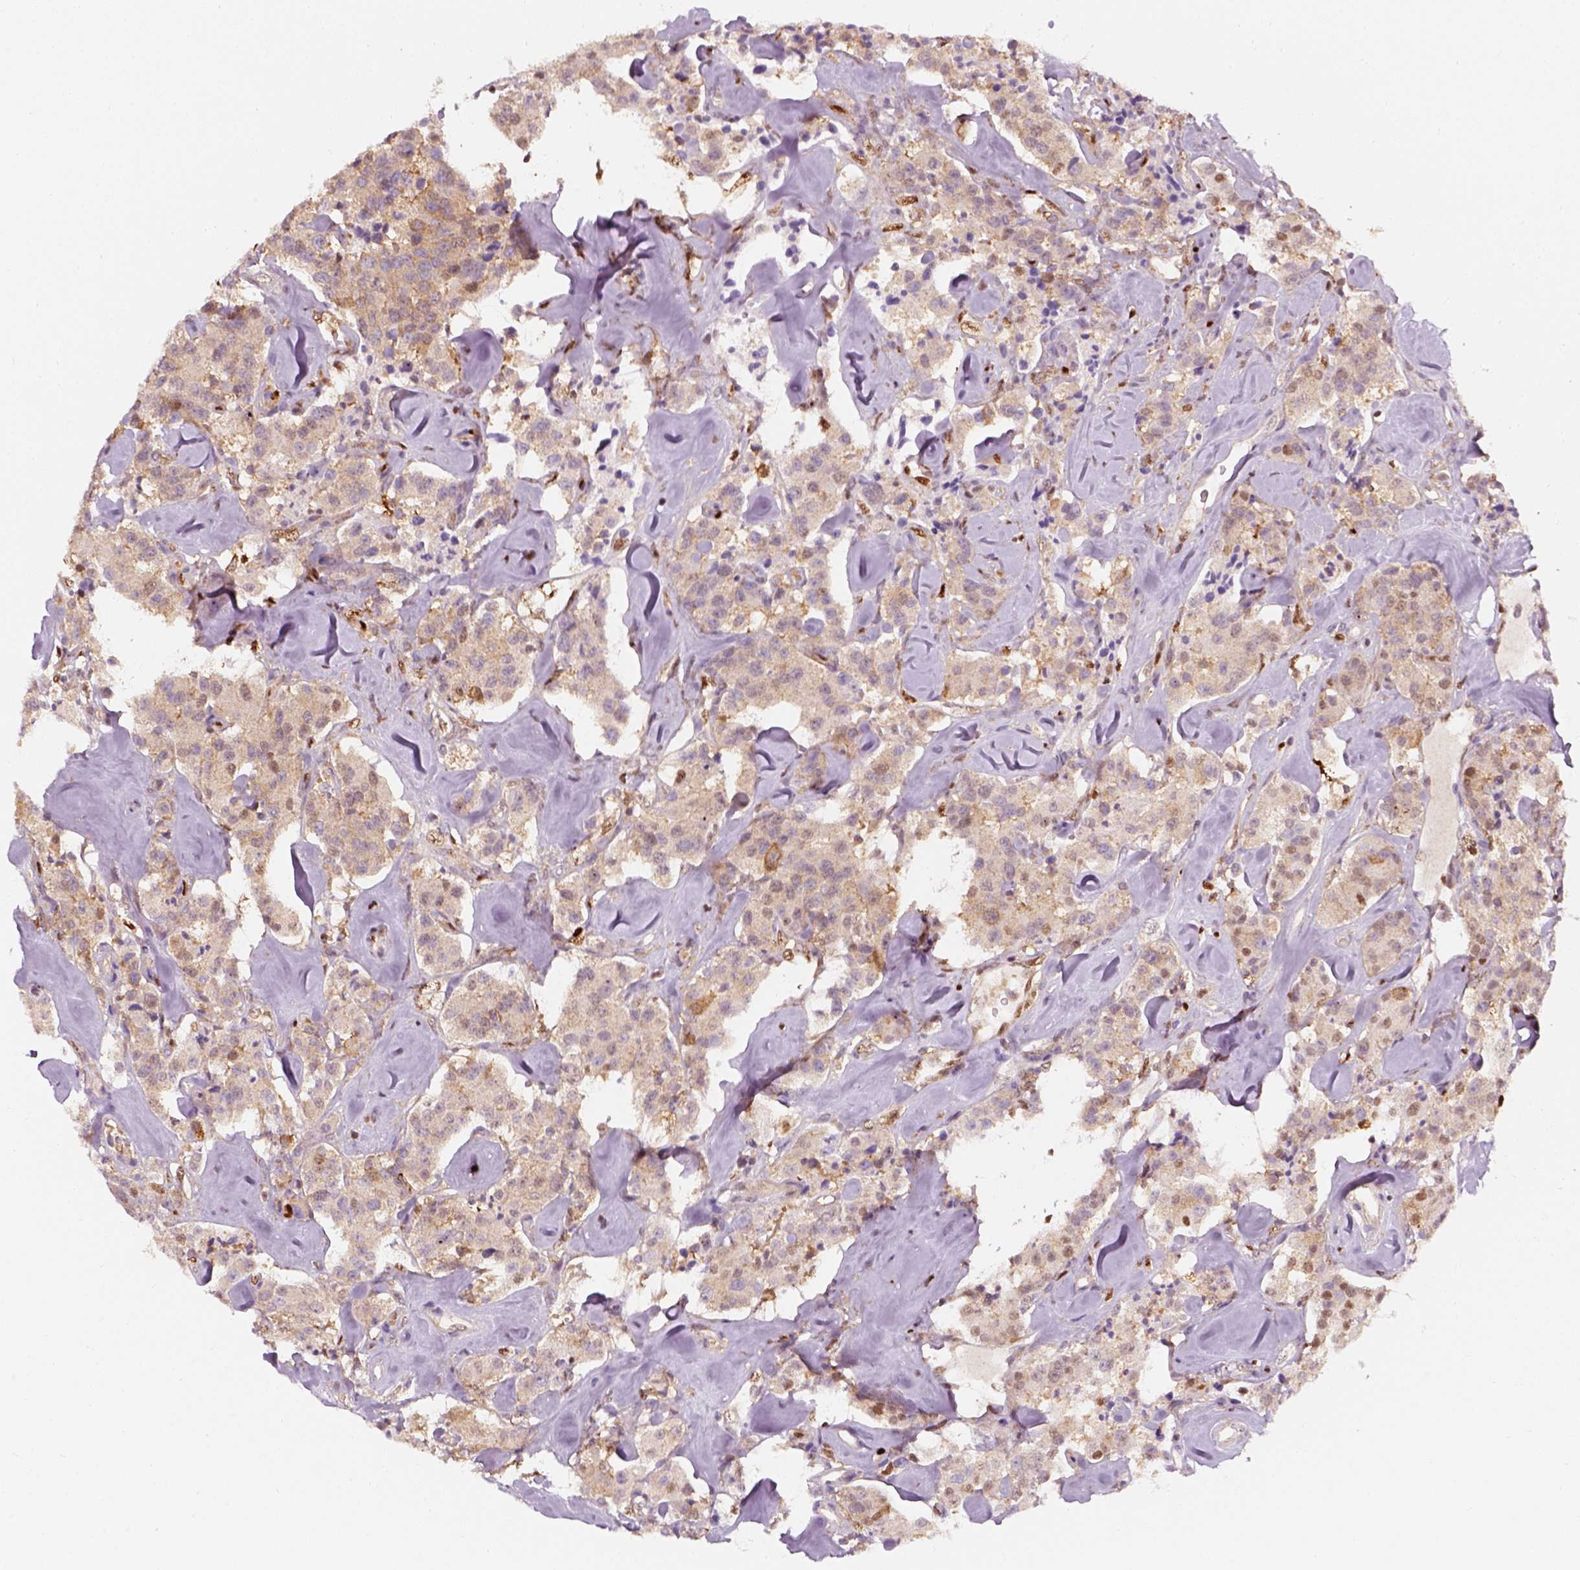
{"staining": {"intensity": "weak", "quantity": "<25%", "location": "nuclear"}, "tissue": "carcinoid", "cell_type": "Tumor cells", "image_type": "cancer", "snomed": [{"axis": "morphology", "description": "Carcinoid, malignant, NOS"}, {"axis": "topography", "description": "Pancreas"}], "caption": "Tumor cells show no significant protein expression in carcinoid (malignant).", "gene": "SQSTM1", "patient": {"sex": "male", "age": 41}}